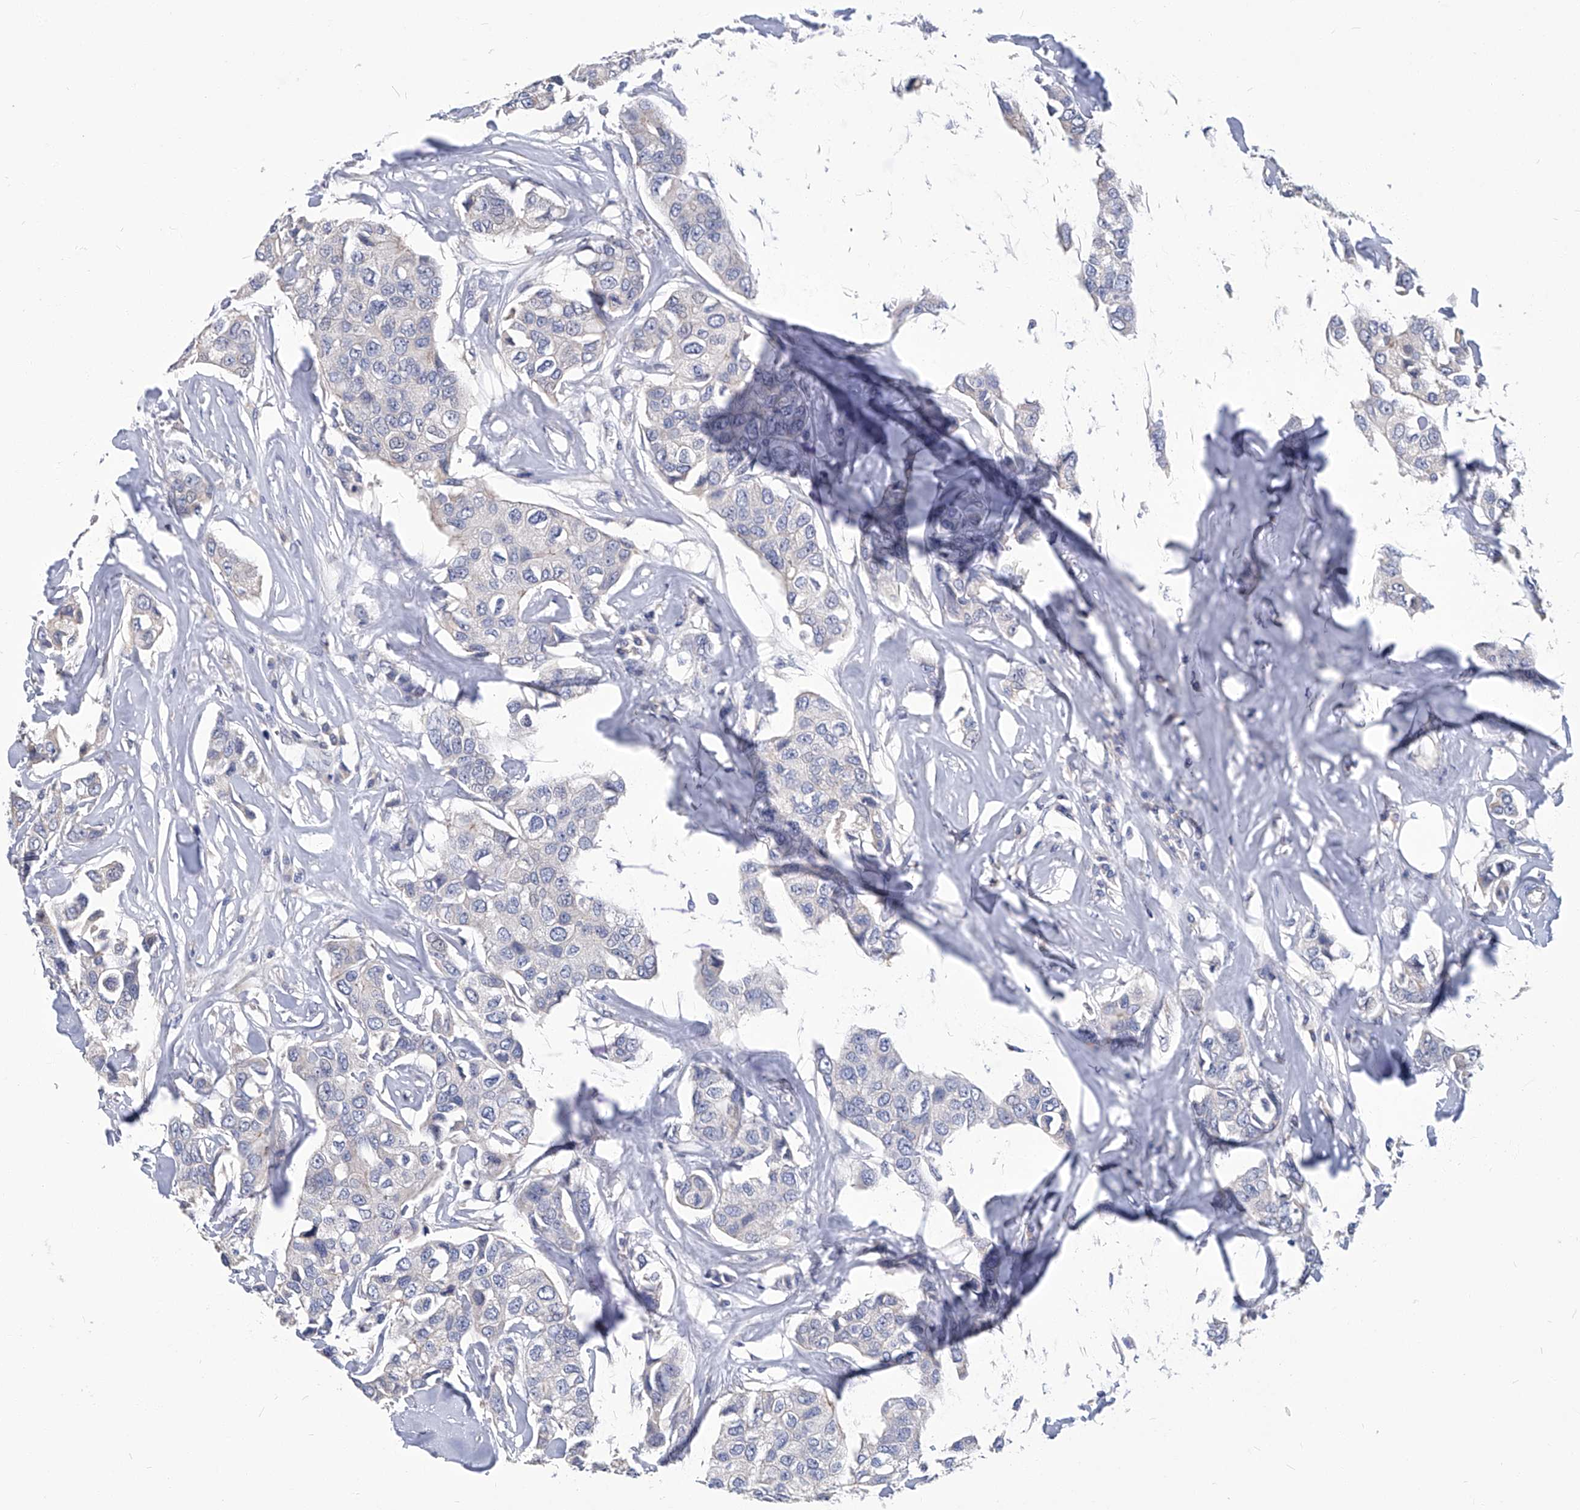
{"staining": {"intensity": "negative", "quantity": "none", "location": "none"}, "tissue": "breast cancer", "cell_type": "Tumor cells", "image_type": "cancer", "snomed": [{"axis": "morphology", "description": "Duct carcinoma"}, {"axis": "topography", "description": "Breast"}], "caption": "Tumor cells are negative for brown protein staining in breast intraductal carcinoma.", "gene": "TGFBR1", "patient": {"sex": "female", "age": 80}}